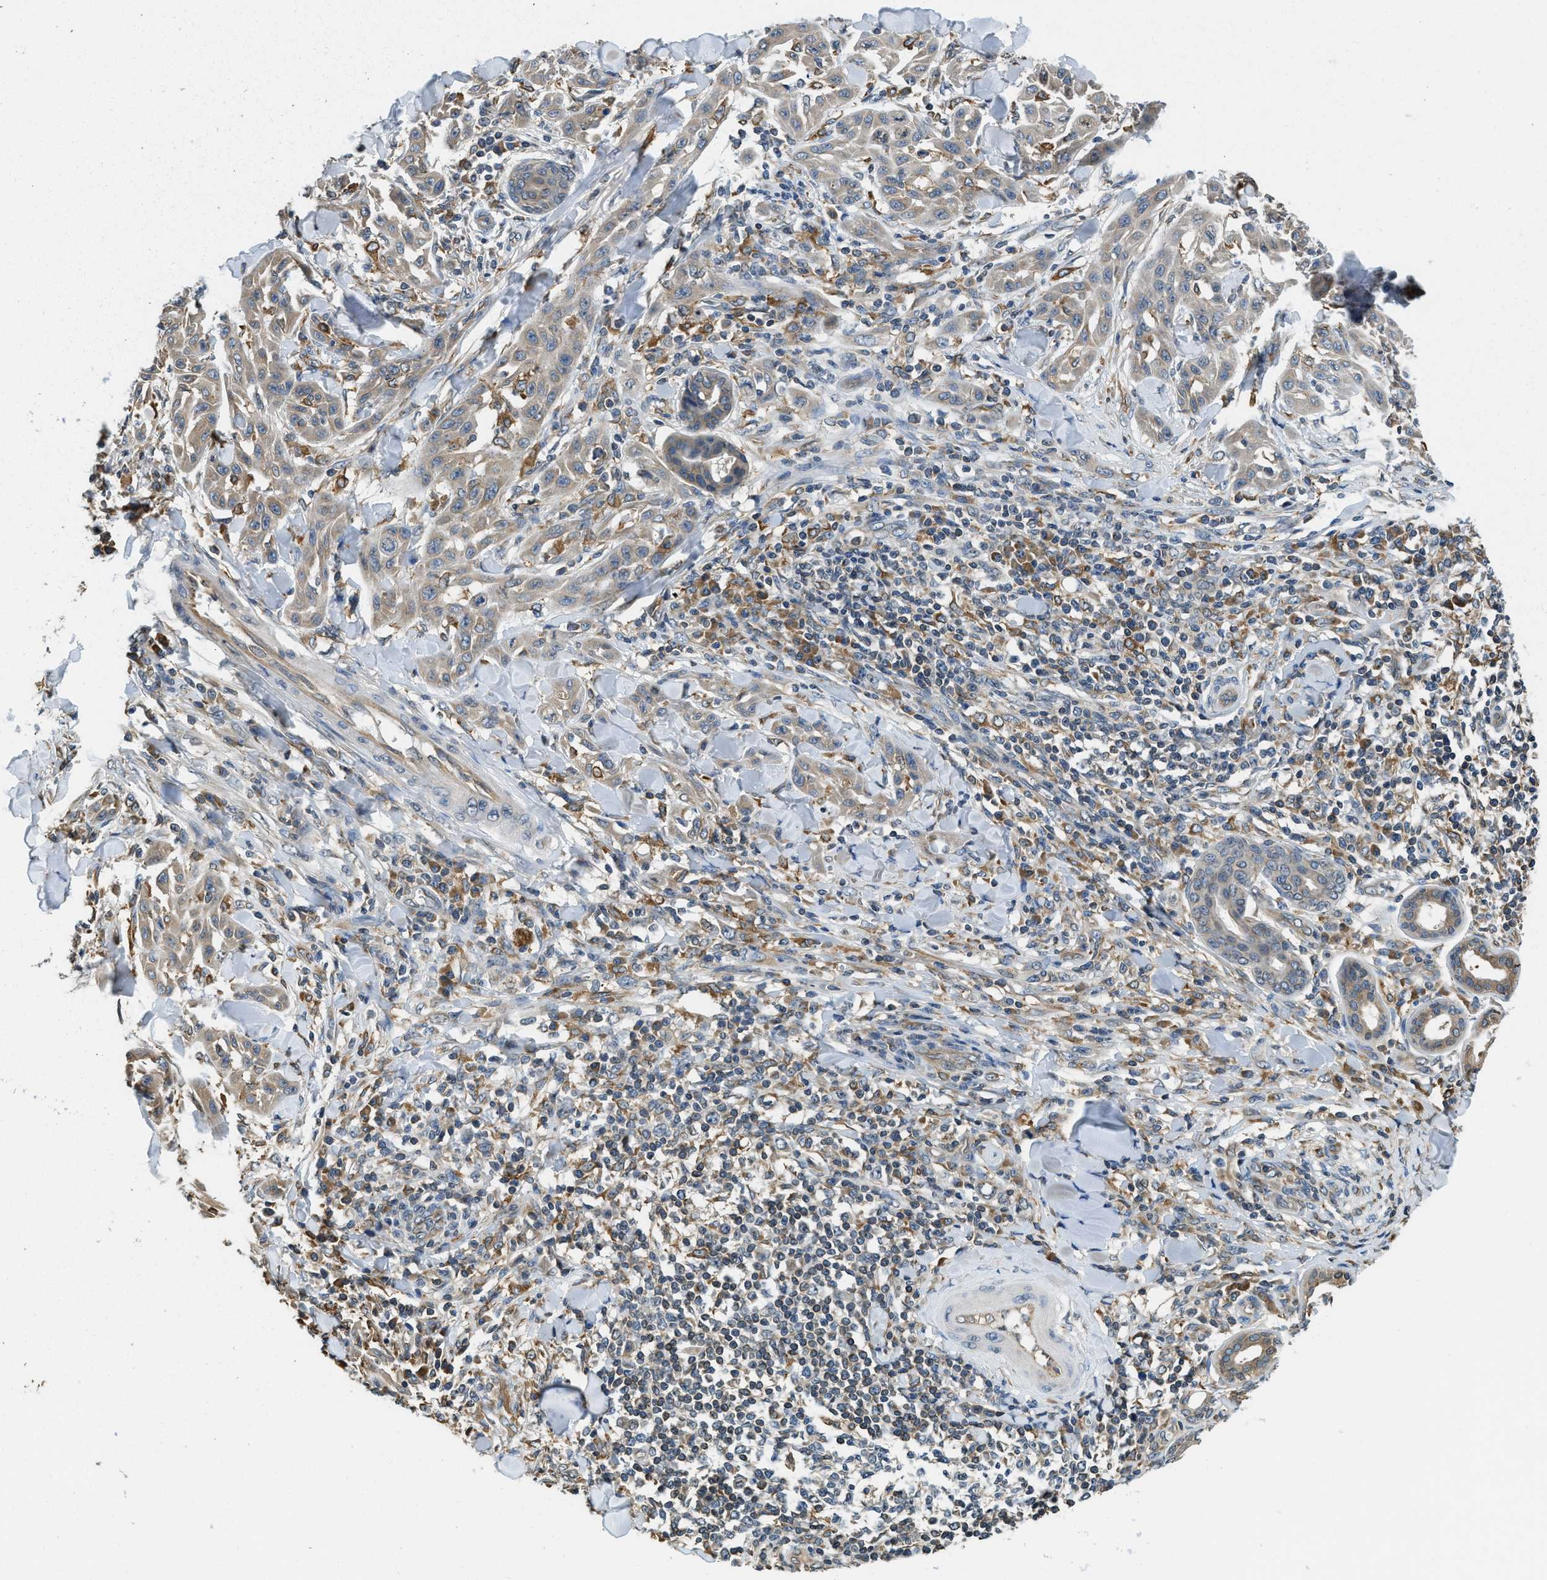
{"staining": {"intensity": "weak", "quantity": ">75%", "location": "cytoplasmic/membranous"}, "tissue": "skin cancer", "cell_type": "Tumor cells", "image_type": "cancer", "snomed": [{"axis": "morphology", "description": "Squamous cell carcinoma, NOS"}, {"axis": "topography", "description": "Skin"}], "caption": "Immunohistochemical staining of human skin squamous cell carcinoma exhibits low levels of weak cytoplasmic/membranous positivity in about >75% of tumor cells.", "gene": "BCAP31", "patient": {"sex": "male", "age": 24}}